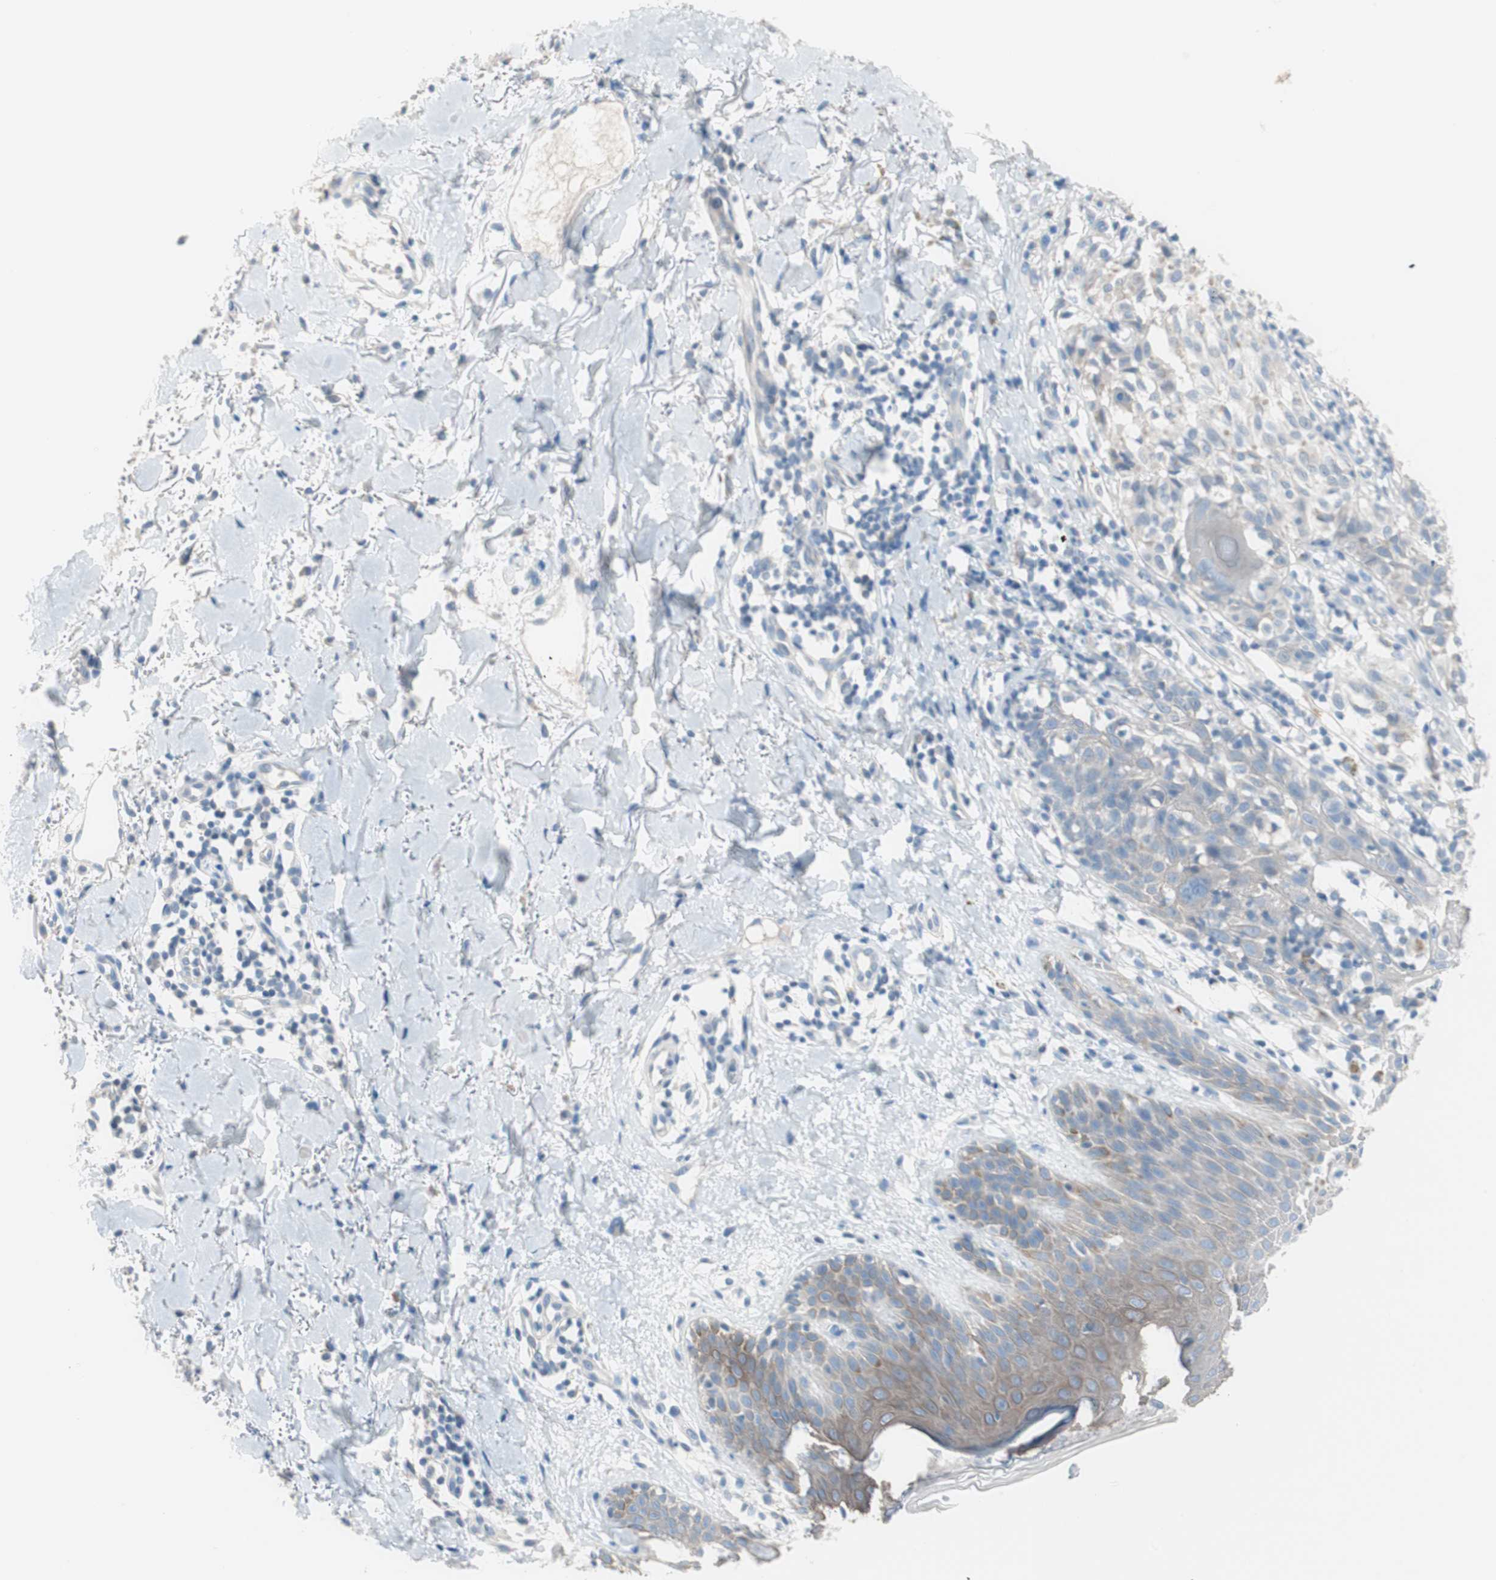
{"staining": {"intensity": "weak", "quantity": "25%-75%", "location": "cytoplasmic/membranous"}, "tissue": "melanoma", "cell_type": "Tumor cells", "image_type": "cancer", "snomed": [{"axis": "morphology", "description": "Malignant melanoma, NOS"}, {"axis": "topography", "description": "Skin"}], "caption": "Malignant melanoma was stained to show a protein in brown. There is low levels of weak cytoplasmic/membranous positivity in approximately 25%-75% of tumor cells.", "gene": "VIL1", "patient": {"sex": "female", "age": 46}}